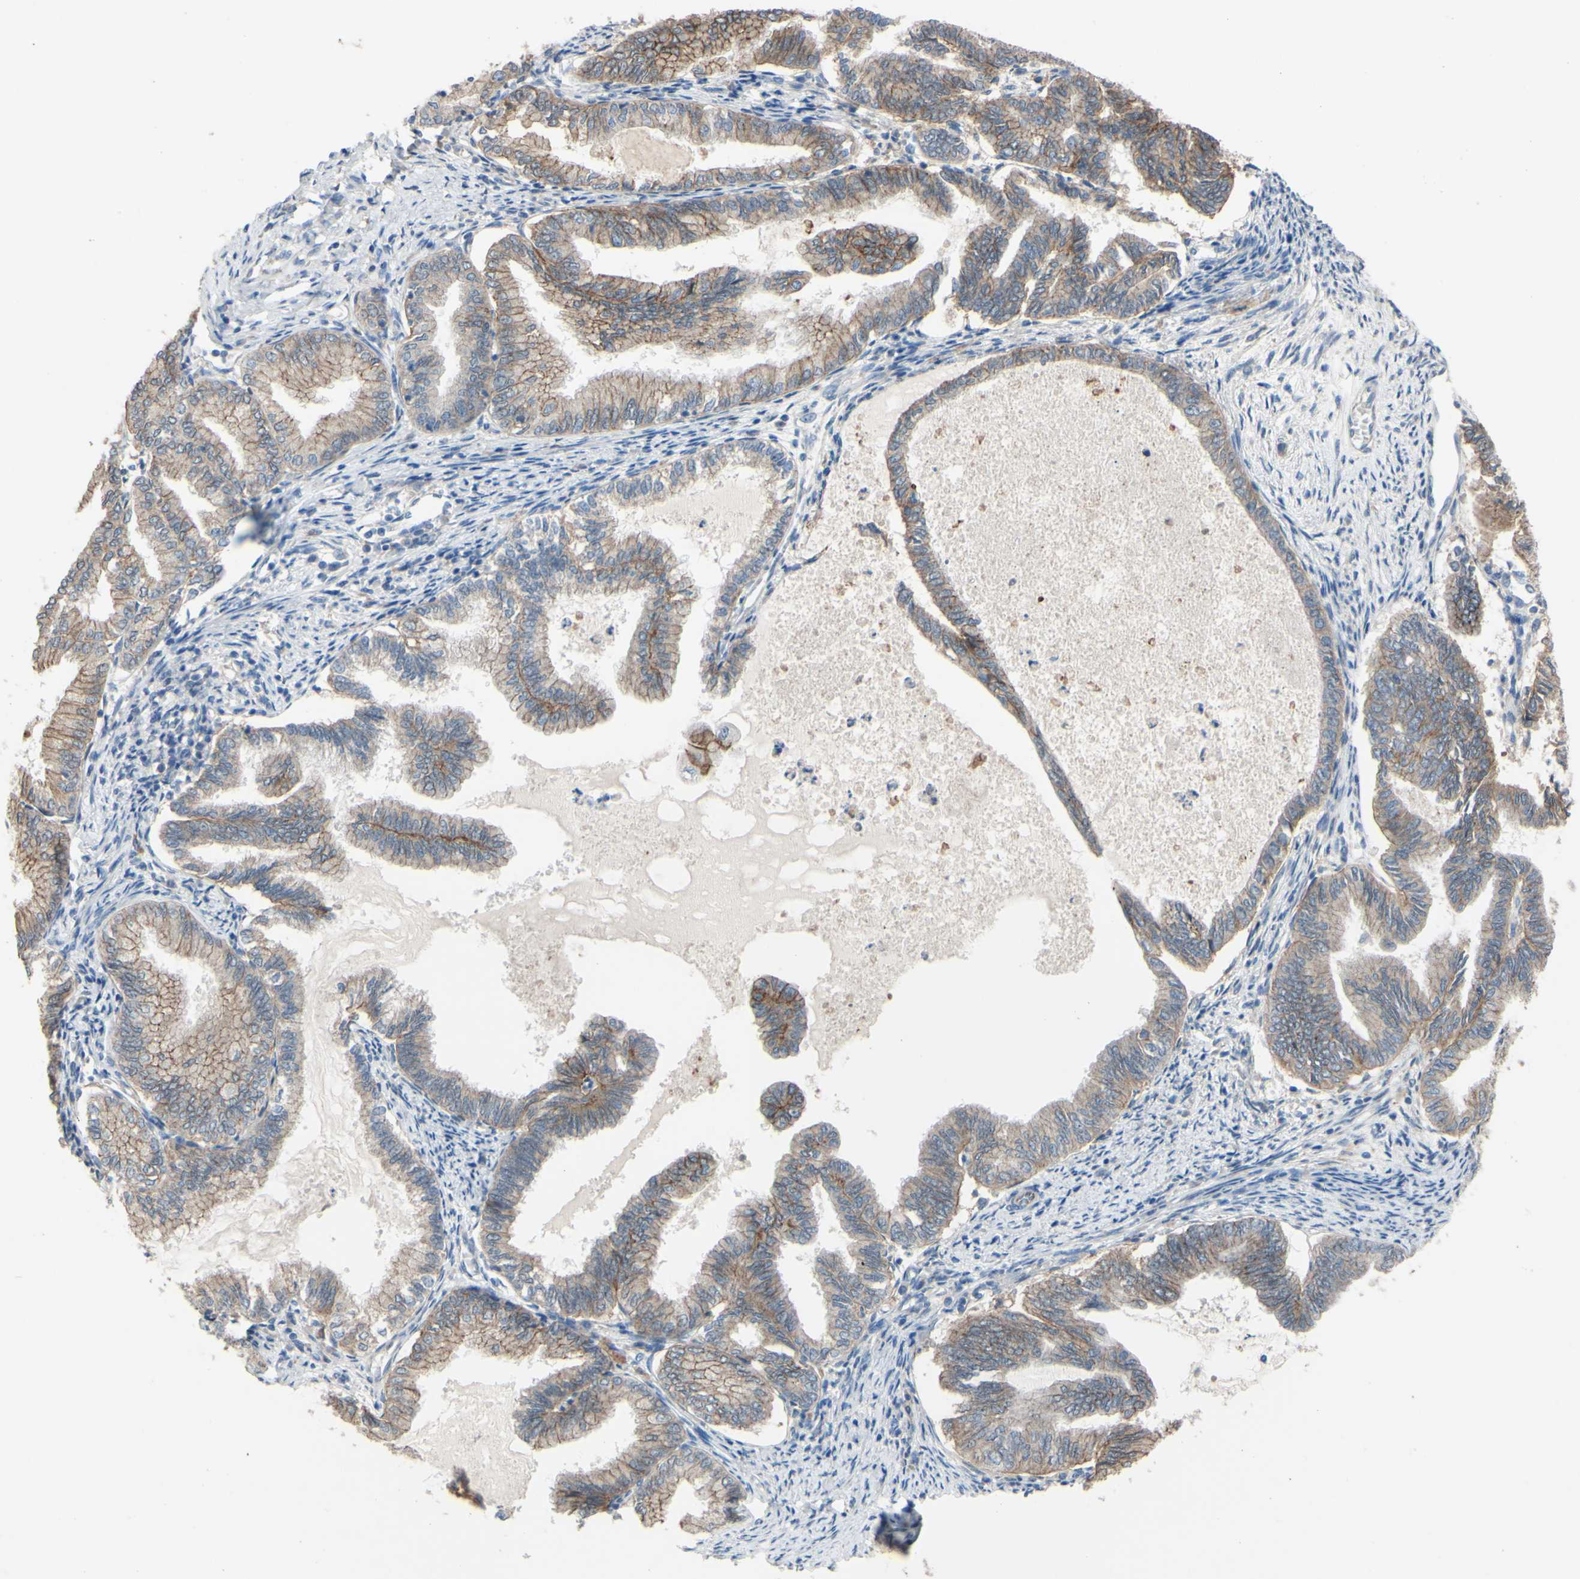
{"staining": {"intensity": "moderate", "quantity": ">75%", "location": "cytoplasmic/membranous"}, "tissue": "endometrial cancer", "cell_type": "Tumor cells", "image_type": "cancer", "snomed": [{"axis": "morphology", "description": "Adenocarcinoma, NOS"}, {"axis": "topography", "description": "Endometrium"}], "caption": "Immunohistochemistry (IHC) photomicrograph of neoplastic tissue: human adenocarcinoma (endometrial) stained using immunohistochemistry (IHC) reveals medium levels of moderate protein expression localized specifically in the cytoplasmic/membranous of tumor cells, appearing as a cytoplasmic/membranous brown color.", "gene": "CDCP1", "patient": {"sex": "female", "age": 86}}